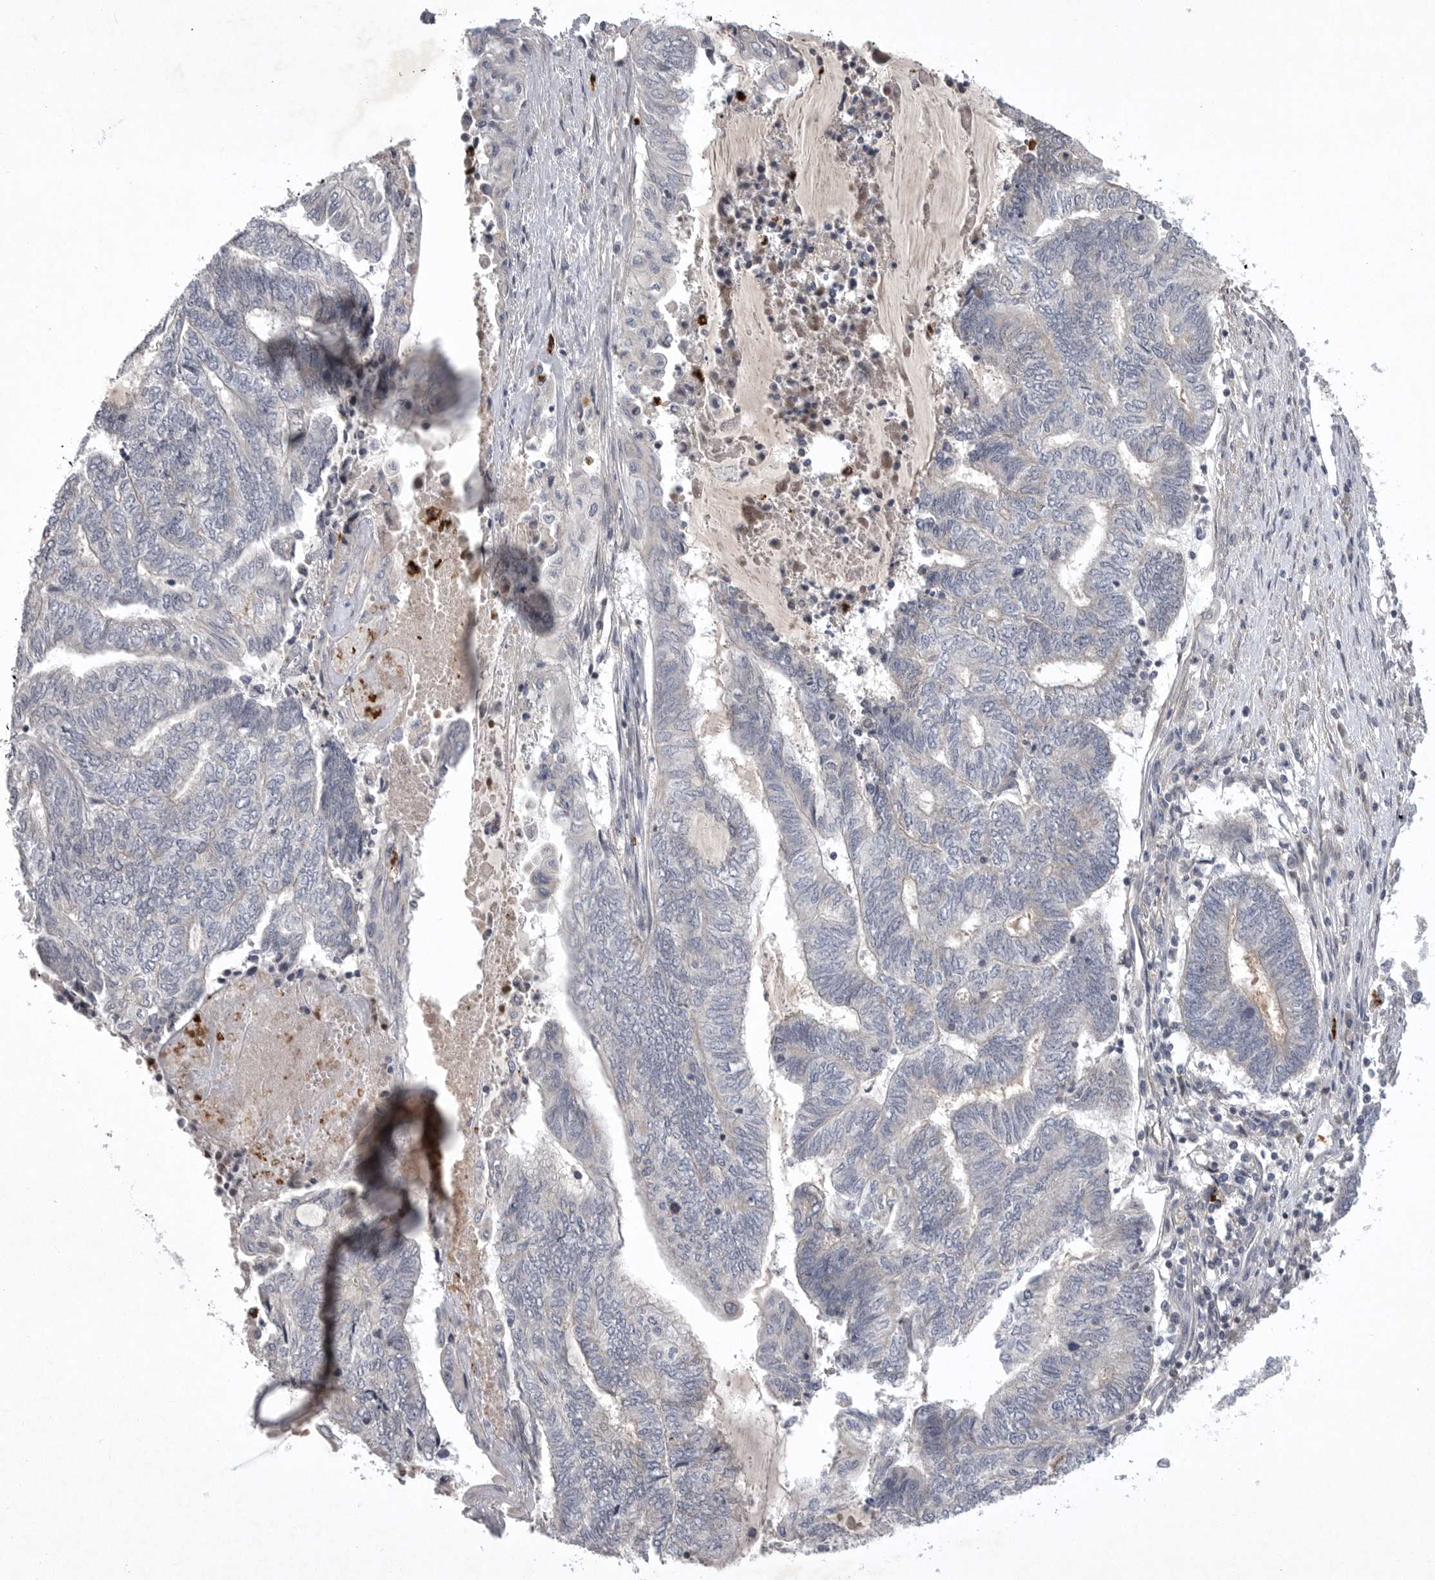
{"staining": {"intensity": "negative", "quantity": "none", "location": "none"}, "tissue": "endometrial cancer", "cell_type": "Tumor cells", "image_type": "cancer", "snomed": [{"axis": "morphology", "description": "Adenocarcinoma, NOS"}, {"axis": "topography", "description": "Uterus"}, {"axis": "topography", "description": "Endometrium"}], "caption": "High power microscopy micrograph of an immunohistochemistry micrograph of endometrial adenocarcinoma, revealing no significant expression in tumor cells.", "gene": "UBE3D", "patient": {"sex": "female", "age": 70}}